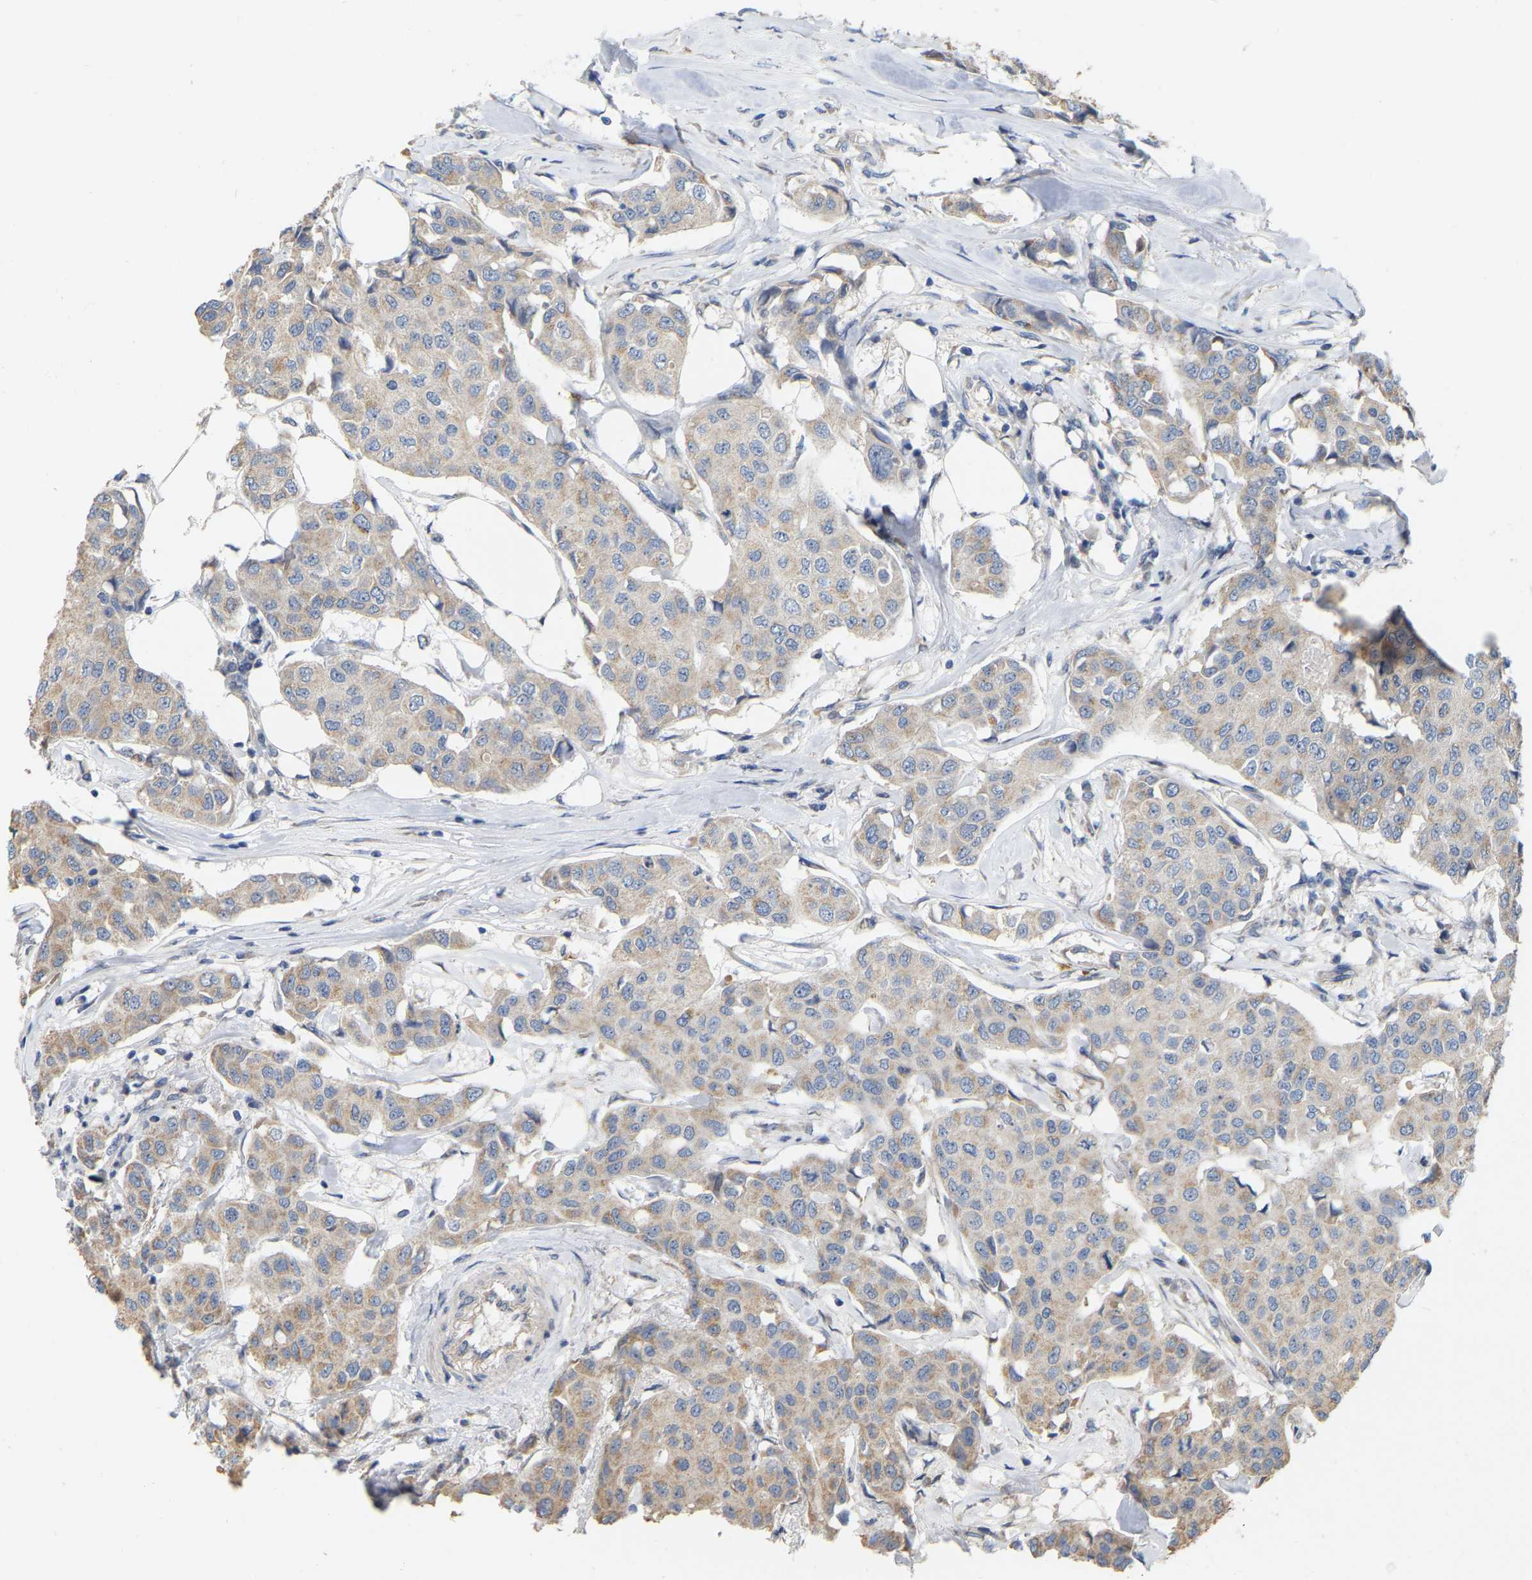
{"staining": {"intensity": "moderate", "quantity": "25%-75%", "location": "cytoplasmic/membranous"}, "tissue": "breast cancer", "cell_type": "Tumor cells", "image_type": "cancer", "snomed": [{"axis": "morphology", "description": "Duct carcinoma"}, {"axis": "topography", "description": "Breast"}], "caption": "Intraductal carcinoma (breast) was stained to show a protein in brown. There is medium levels of moderate cytoplasmic/membranous positivity in approximately 25%-75% of tumor cells.", "gene": "SSH1", "patient": {"sex": "female", "age": 80}}